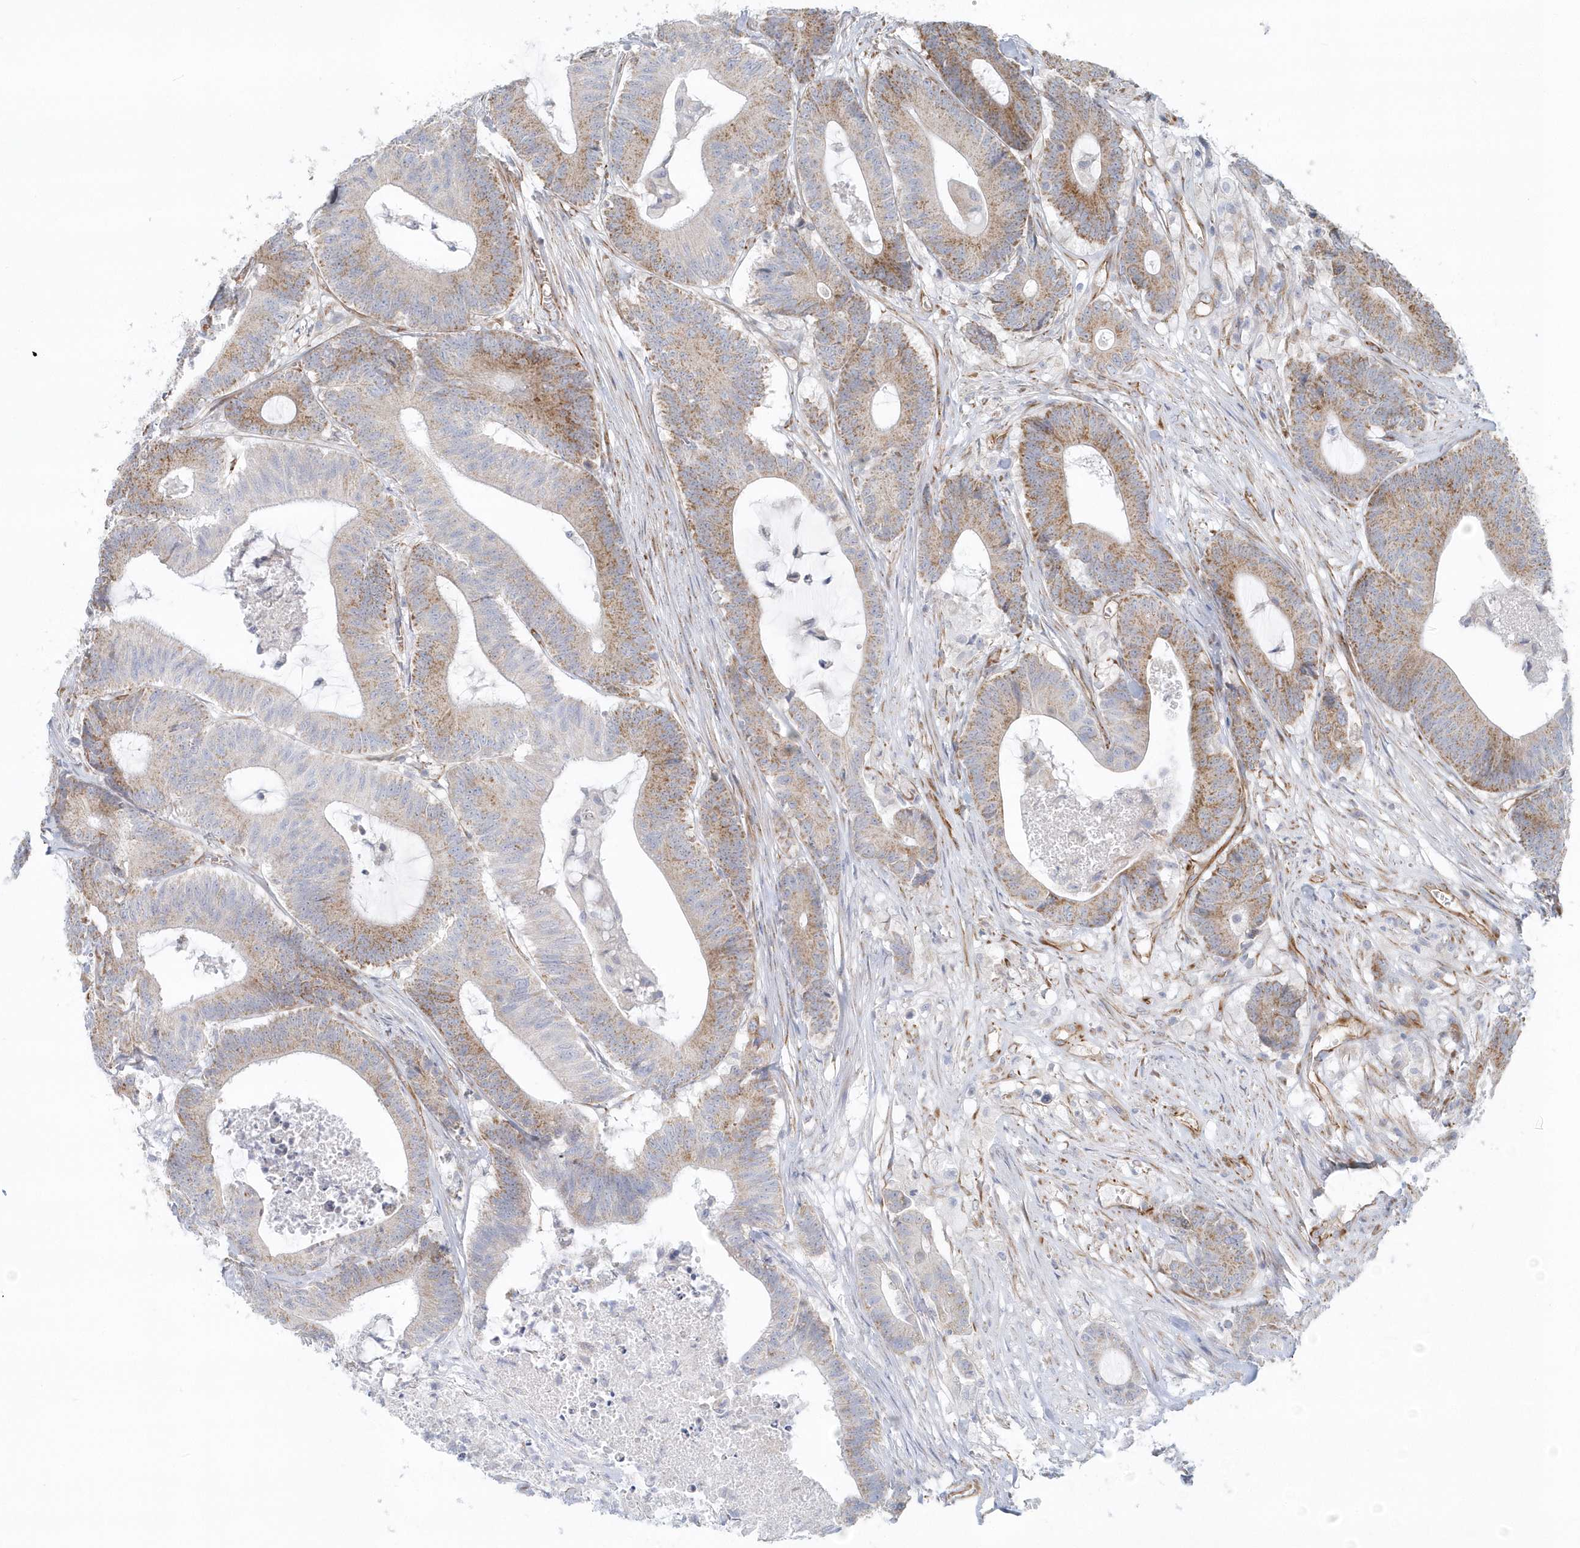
{"staining": {"intensity": "moderate", "quantity": "25%-75%", "location": "cytoplasmic/membranous"}, "tissue": "colorectal cancer", "cell_type": "Tumor cells", "image_type": "cancer", "snomed": [{"axis": "morphology", "description": "Adenocarcinoma, NOS"}, {"axis": "topography", "description": "Colon"}], "caption": "Protein expression analysis of colorectal adenocarcinoma reveals moderate cytoplasmic/membranous positivity in approximately 25%-75% of tumor cells.", "gene": "GPR152", "patient": {"sex": "female", "age": 84}}